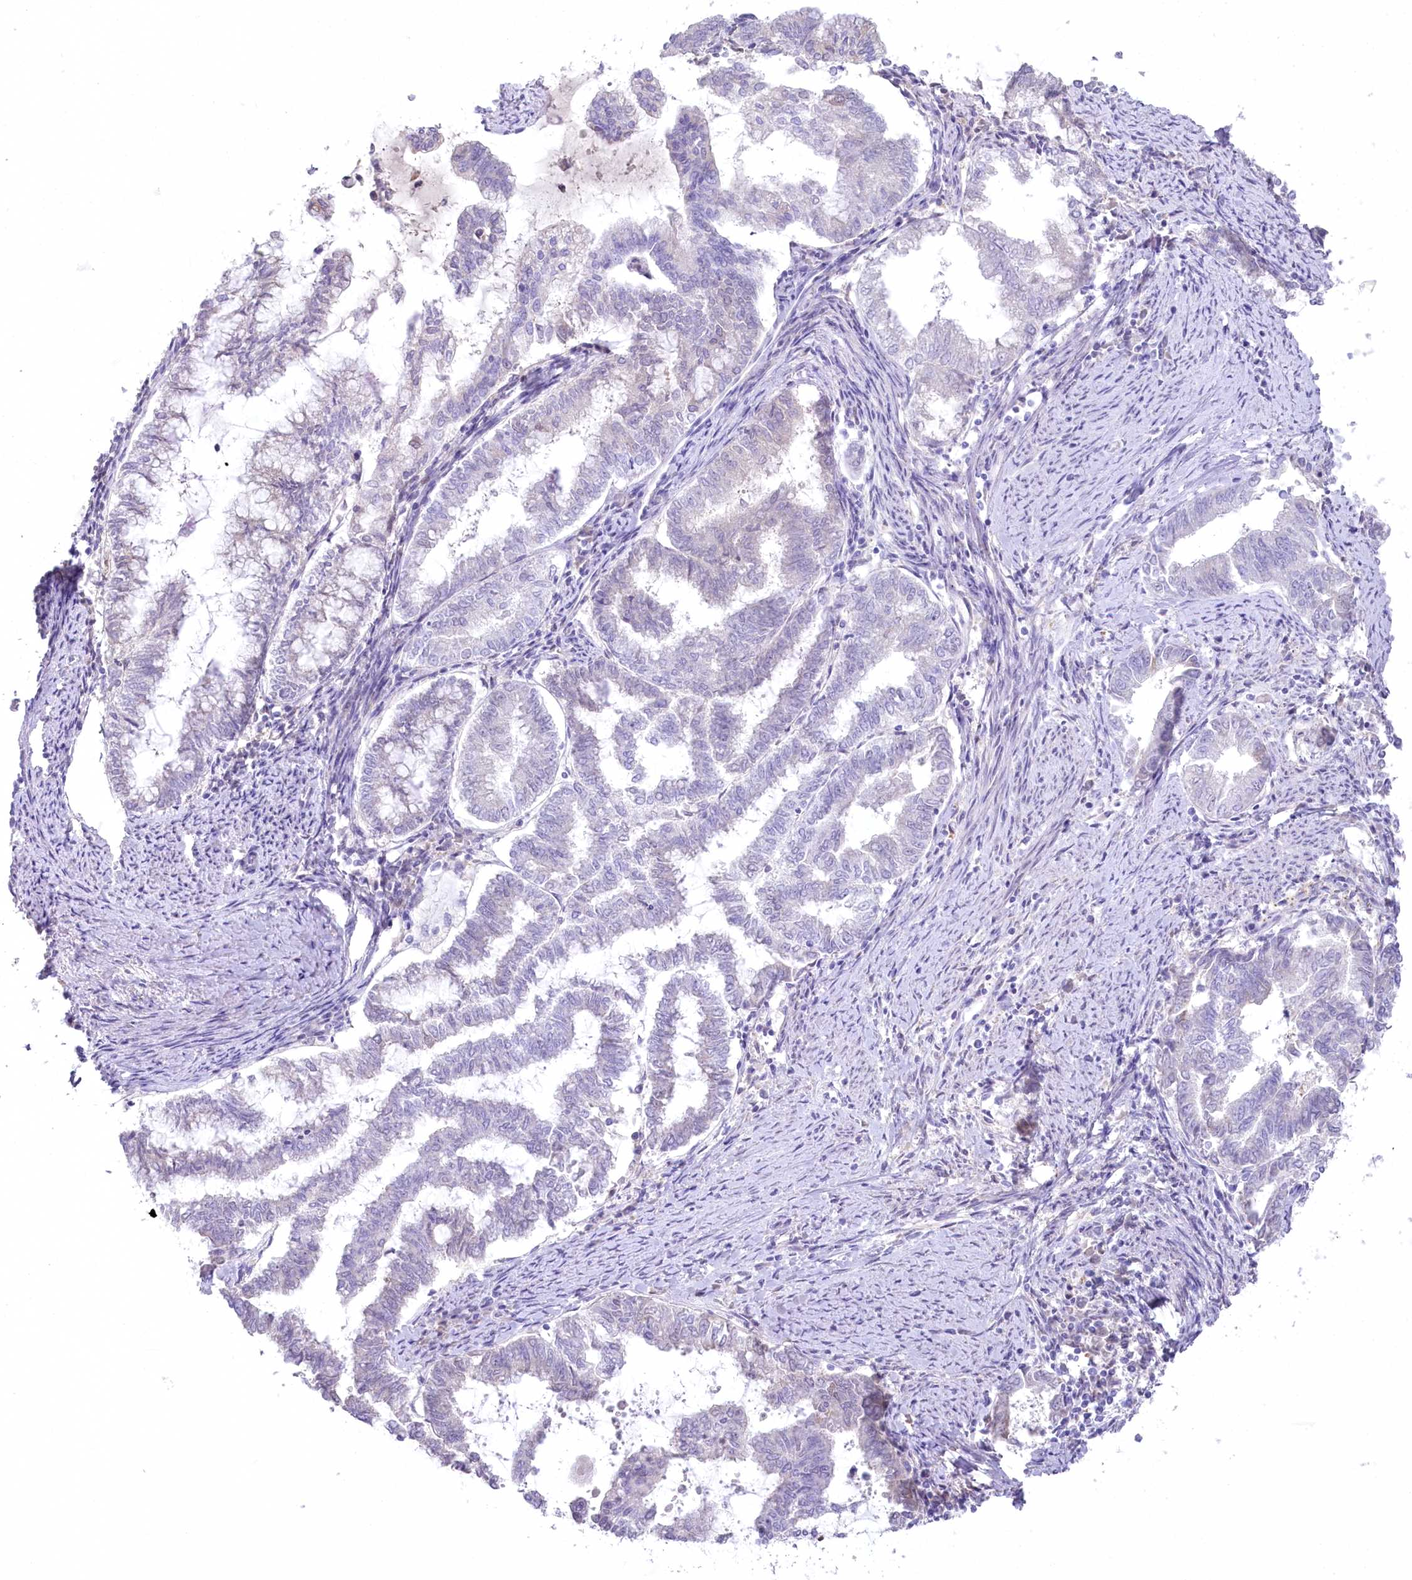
{"staining": {"intensity": "negative", "quantity": "none", "location": "none"}, "tissue": "endometrial cancer", "cell_type": "Tumor cells", "image_type": "cancer", "snomed": [{"axis": "morphology", "description": "Adenocarcinoma, NOS"}, {"axis": "topography", "description": "Endometrium"}], "caption": "Micrograph shows no significant protein expression in tumor cells of endometrial cancer (adenocarcinoma). (Brightfield microscopy of DAB (3,3'-diaminobenzidine) immunohistochemistry at high magnification).", "gene": "MYOZ1", "patient": {"sex": "female", "age": 79}}